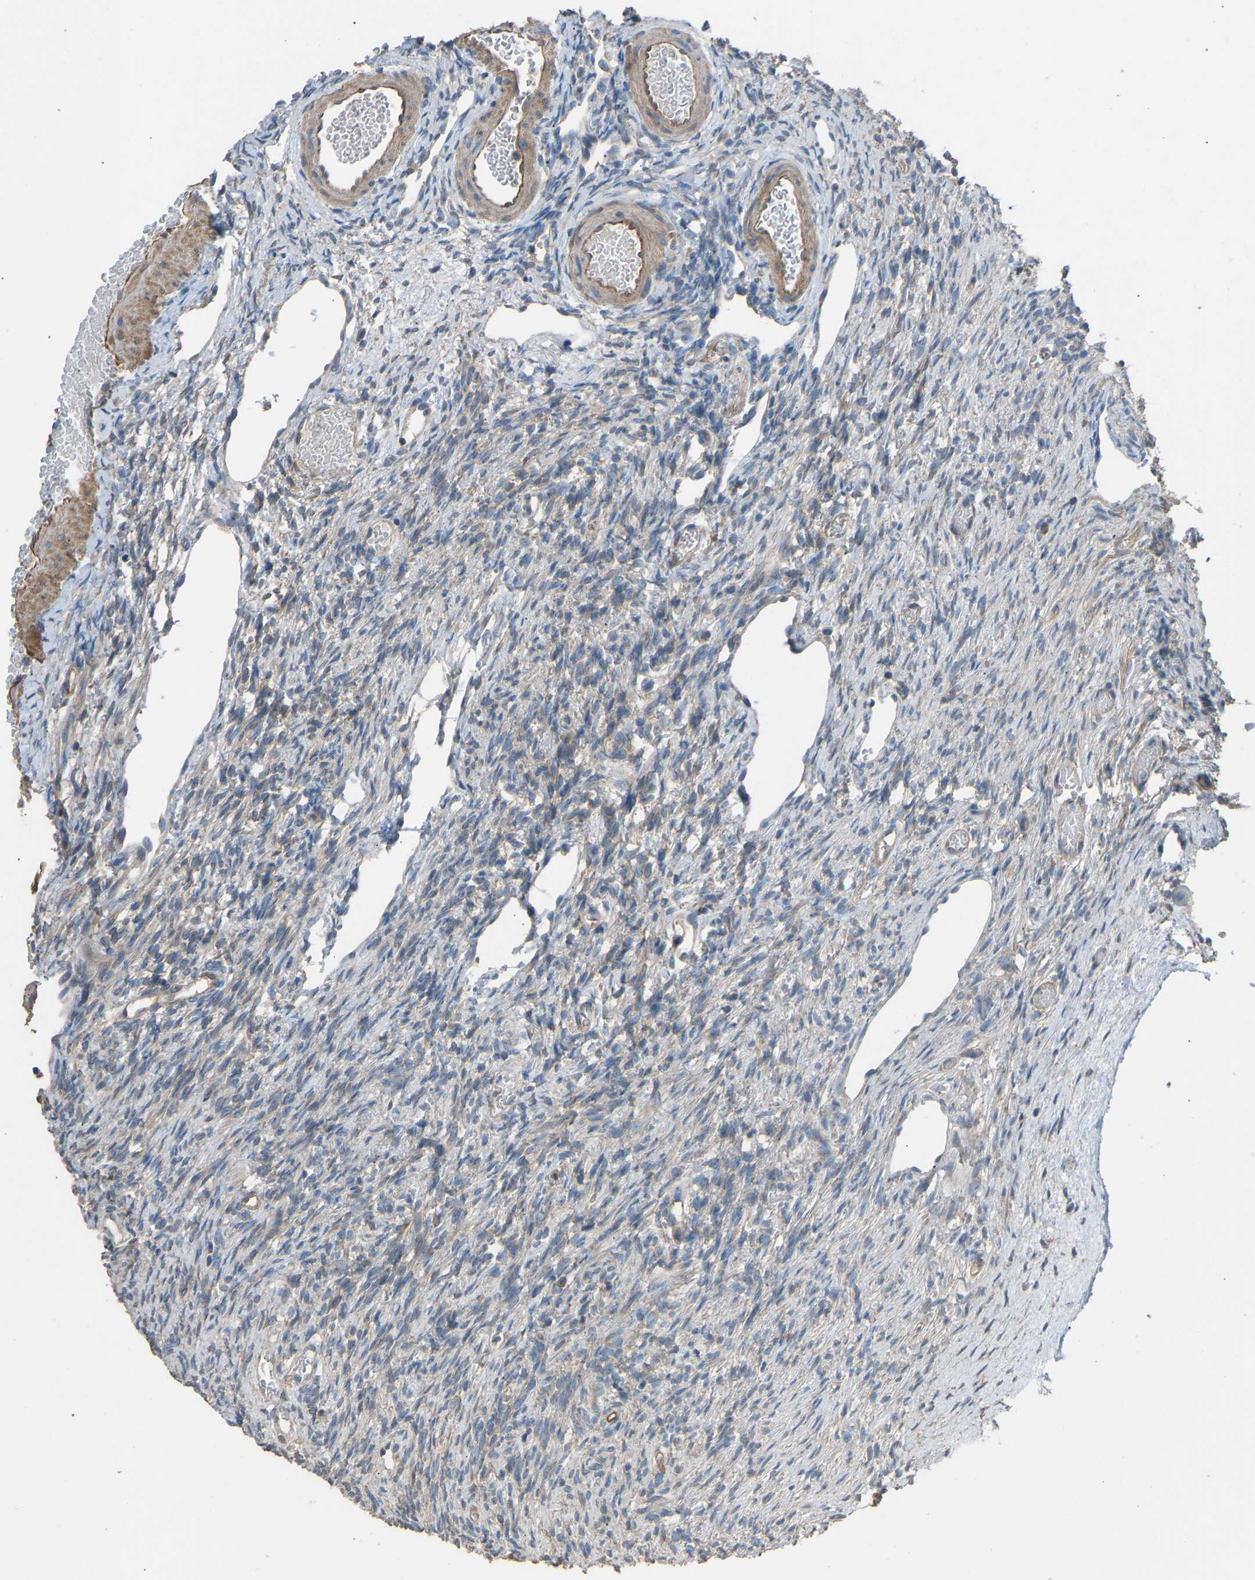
{"staining": {"intensity": "weak", "quantity": "25%-75%", "location": "cytoplasmic/membranous"}, "tissue": "ovary", "cell_type": "Ovarian stroma cells", "image_type": "normal", "snomed": [{"axis": "morphology", "description": "Normal tissue, NOS"}, {"axis": "topography", "description": "Ovary"}], "caption": "About 25%-75% of ovarian stroma cells in benign human ovary exhibit weak cytoplasmic/membranous protein expression as visualized by brown immunohistochemical staining.", "gene": "SLC43A1", "patient": {"sex": "female", "age": 33}}